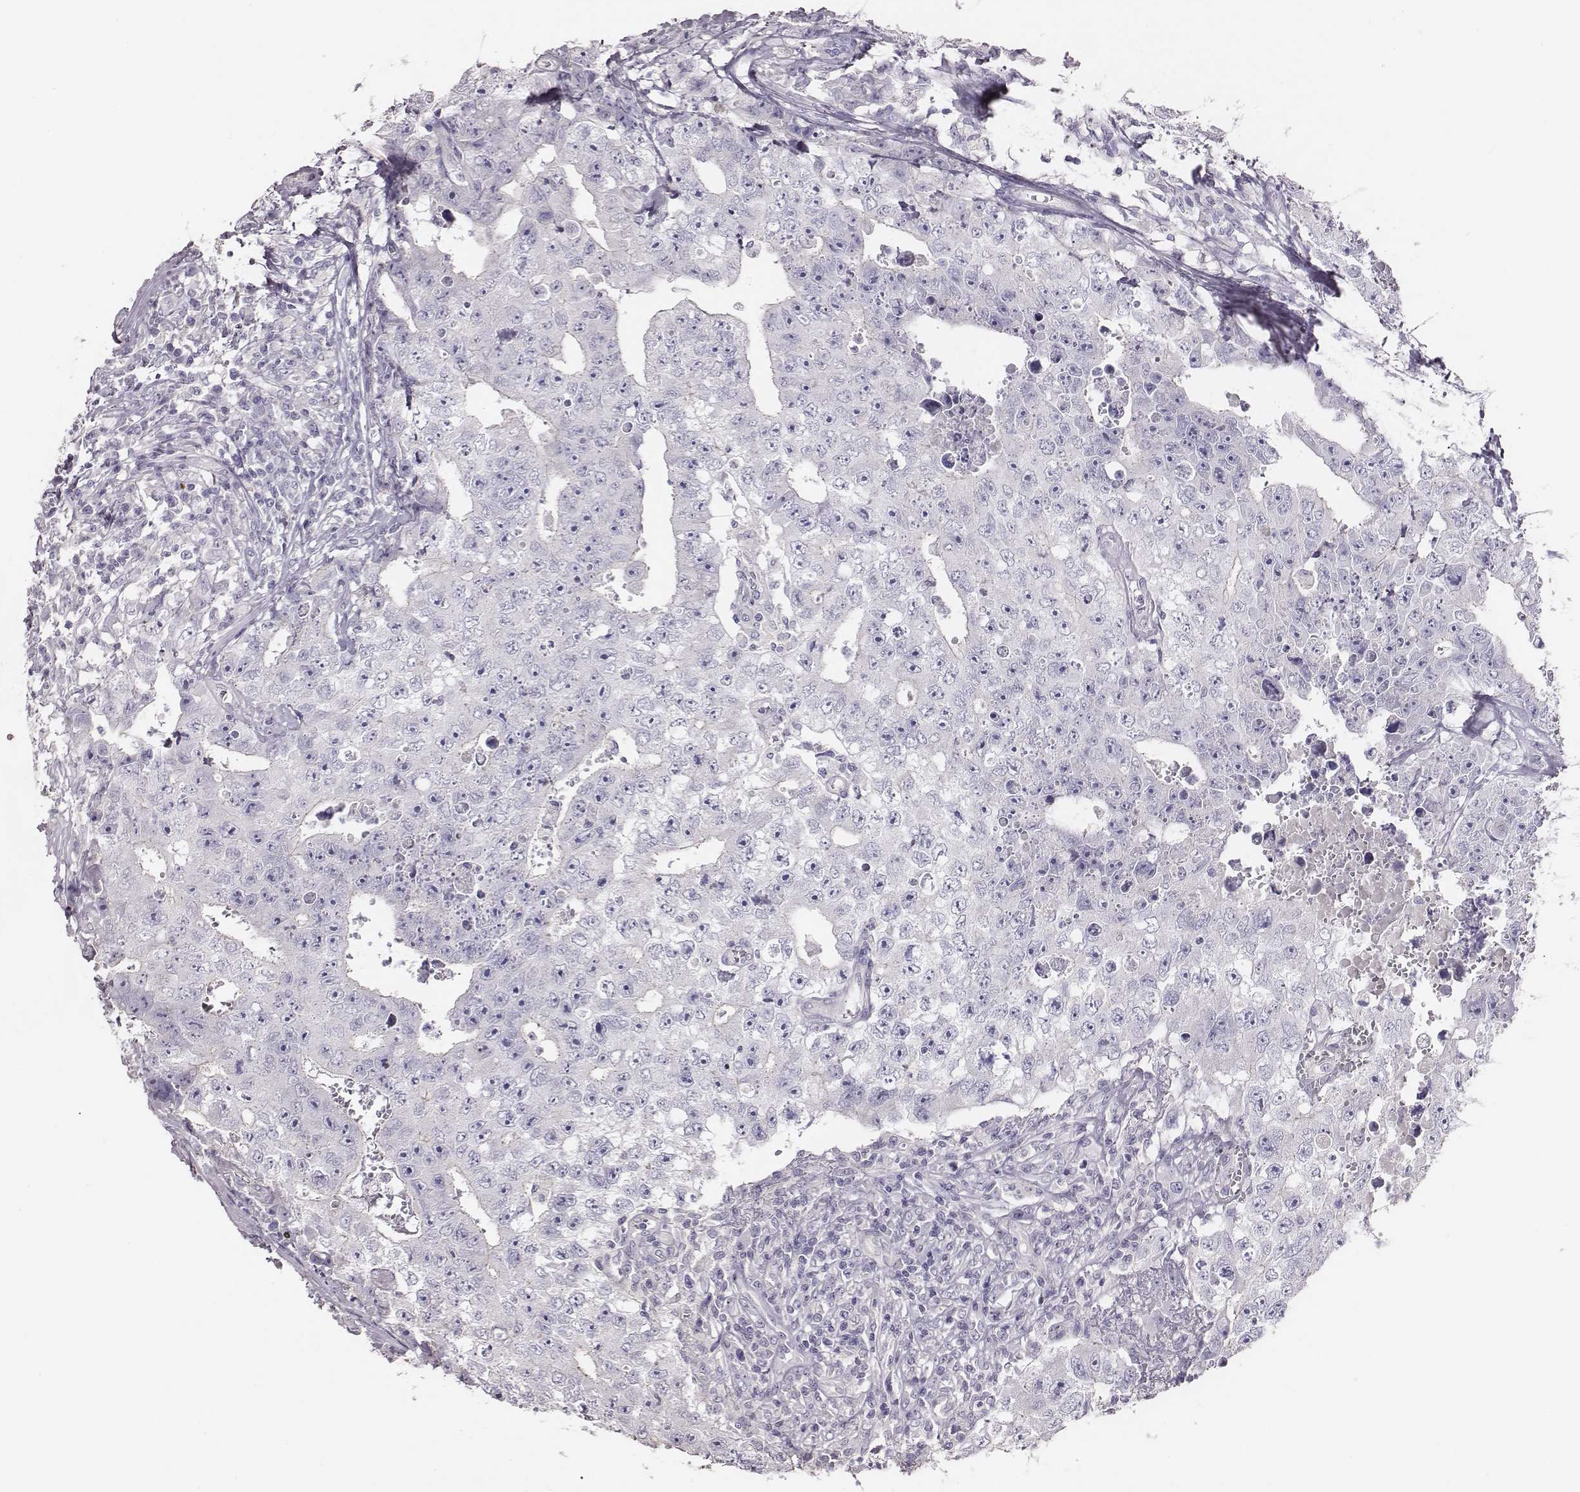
{"staining": {"intensity": "negative", "quantity": "none", "location": "none"}, "tissue": "testis cancer", "cell_type": "Tumor cells", "image_type": "cancer", "snomed": [{"axis": "morphology", "description": "Carcinoma, Embryonal, NOS"}, {"axis": "topography", "description": "Testis"}], "caption": "Immunohistochemistry histopathology image of embryonal carcinoma (testis) stained for a protein (brown), which displays no staining in tumor cells. (DAB immunohistochemistry (IHC) visualized using brightfield microscopy, high magnification).", "gene": "P2RY10", "patient": {"sex": "male", "age": 36}}